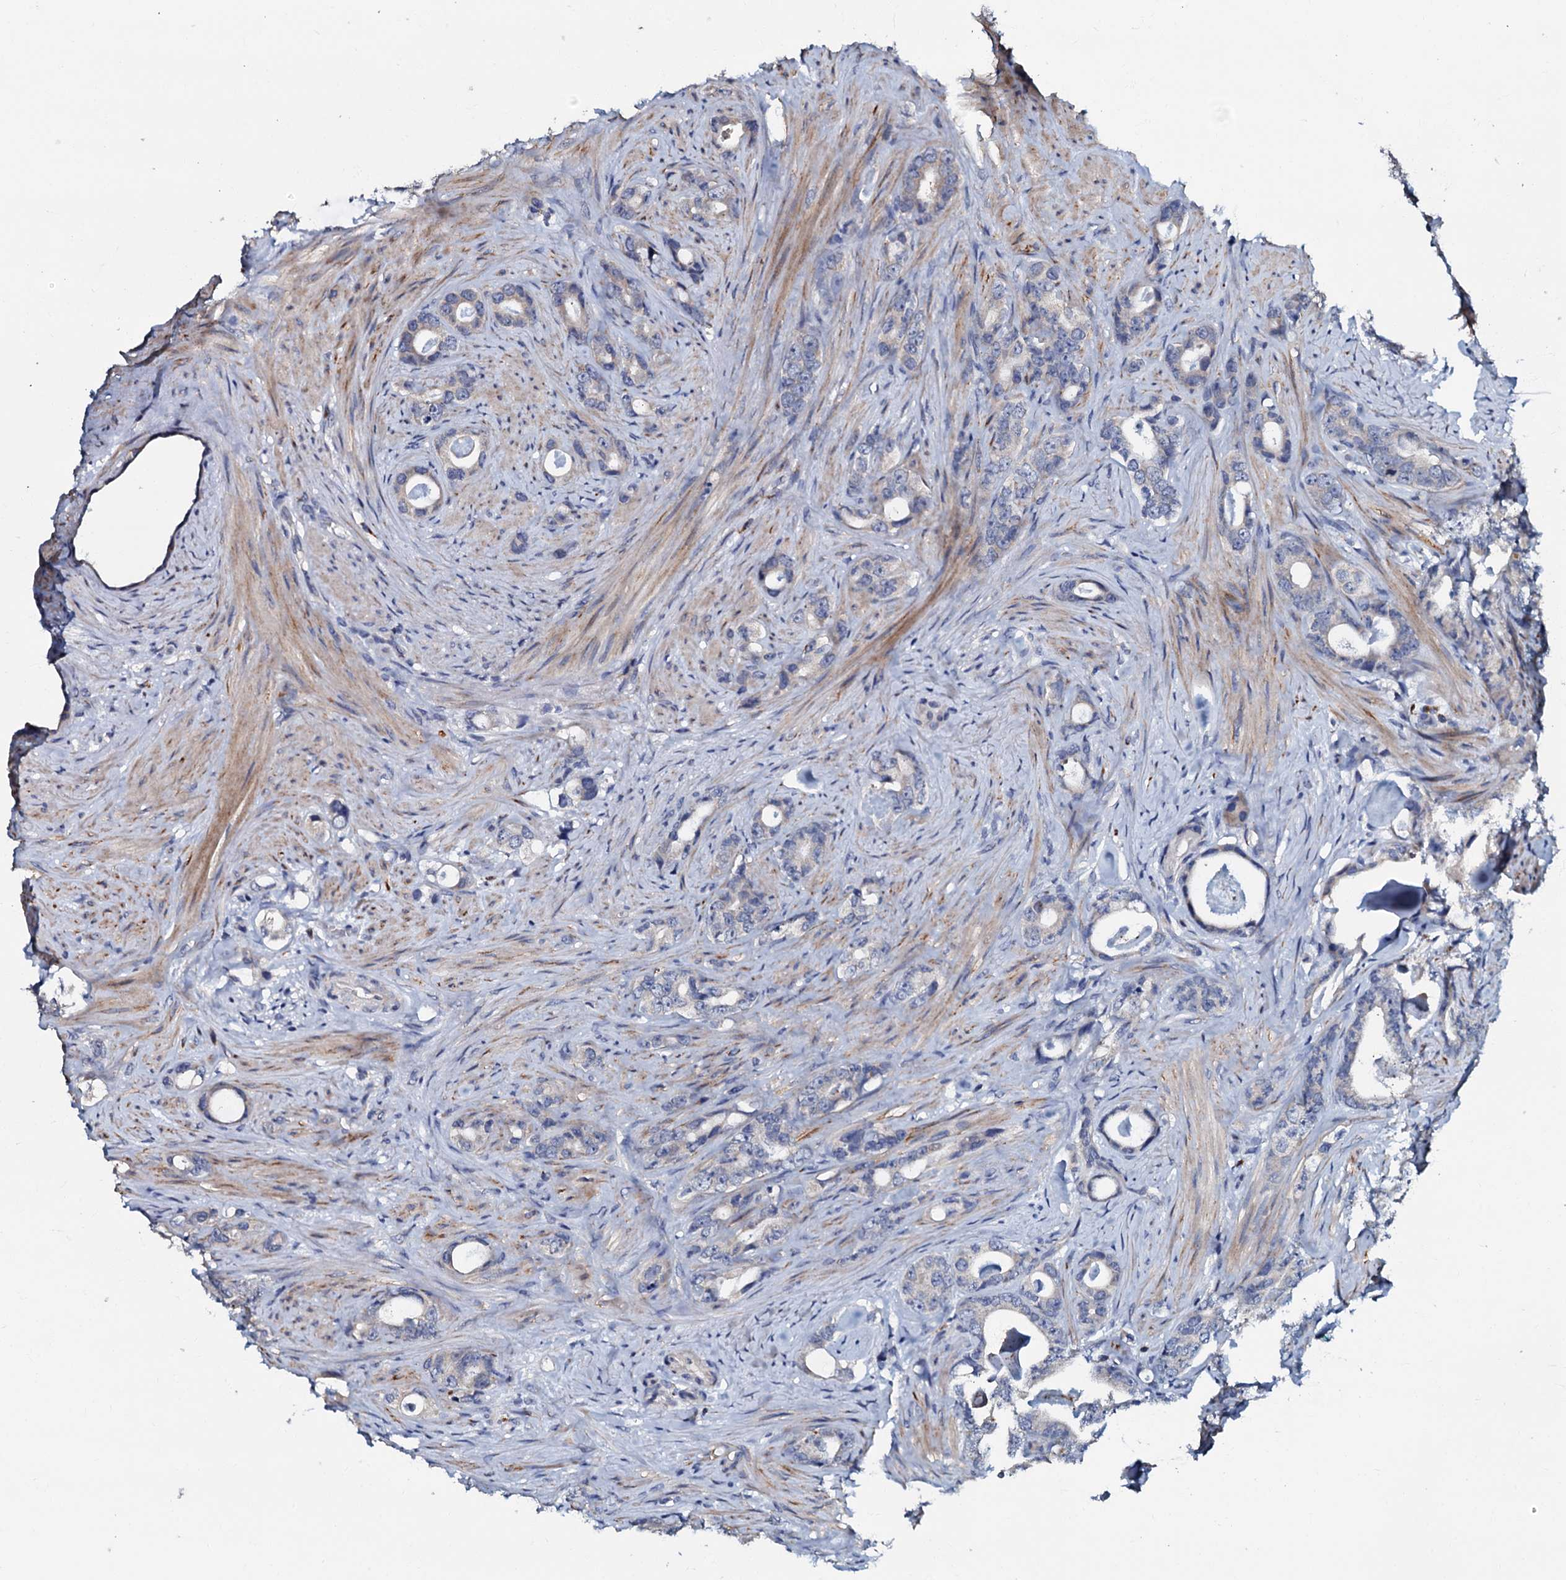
{"staining": {"intensity": "negative", "quantity": "none", "location": "none"}, "tissue": "prostate cancer", "cell_type": "Tumor cells", "image_type": "cancer", "snomed": [{"axis": "morphology", "description": "Adenocarcinoma, Low grade"}, {"axis": "topography", "description": "Prostate"}], "caption": "Prostate cancer stained for a protein using immunohistochemistry (IHC) shows no expression tumor cells.", "gene": "CPNE2", "patient": {"sex": "male", "age": 63}}